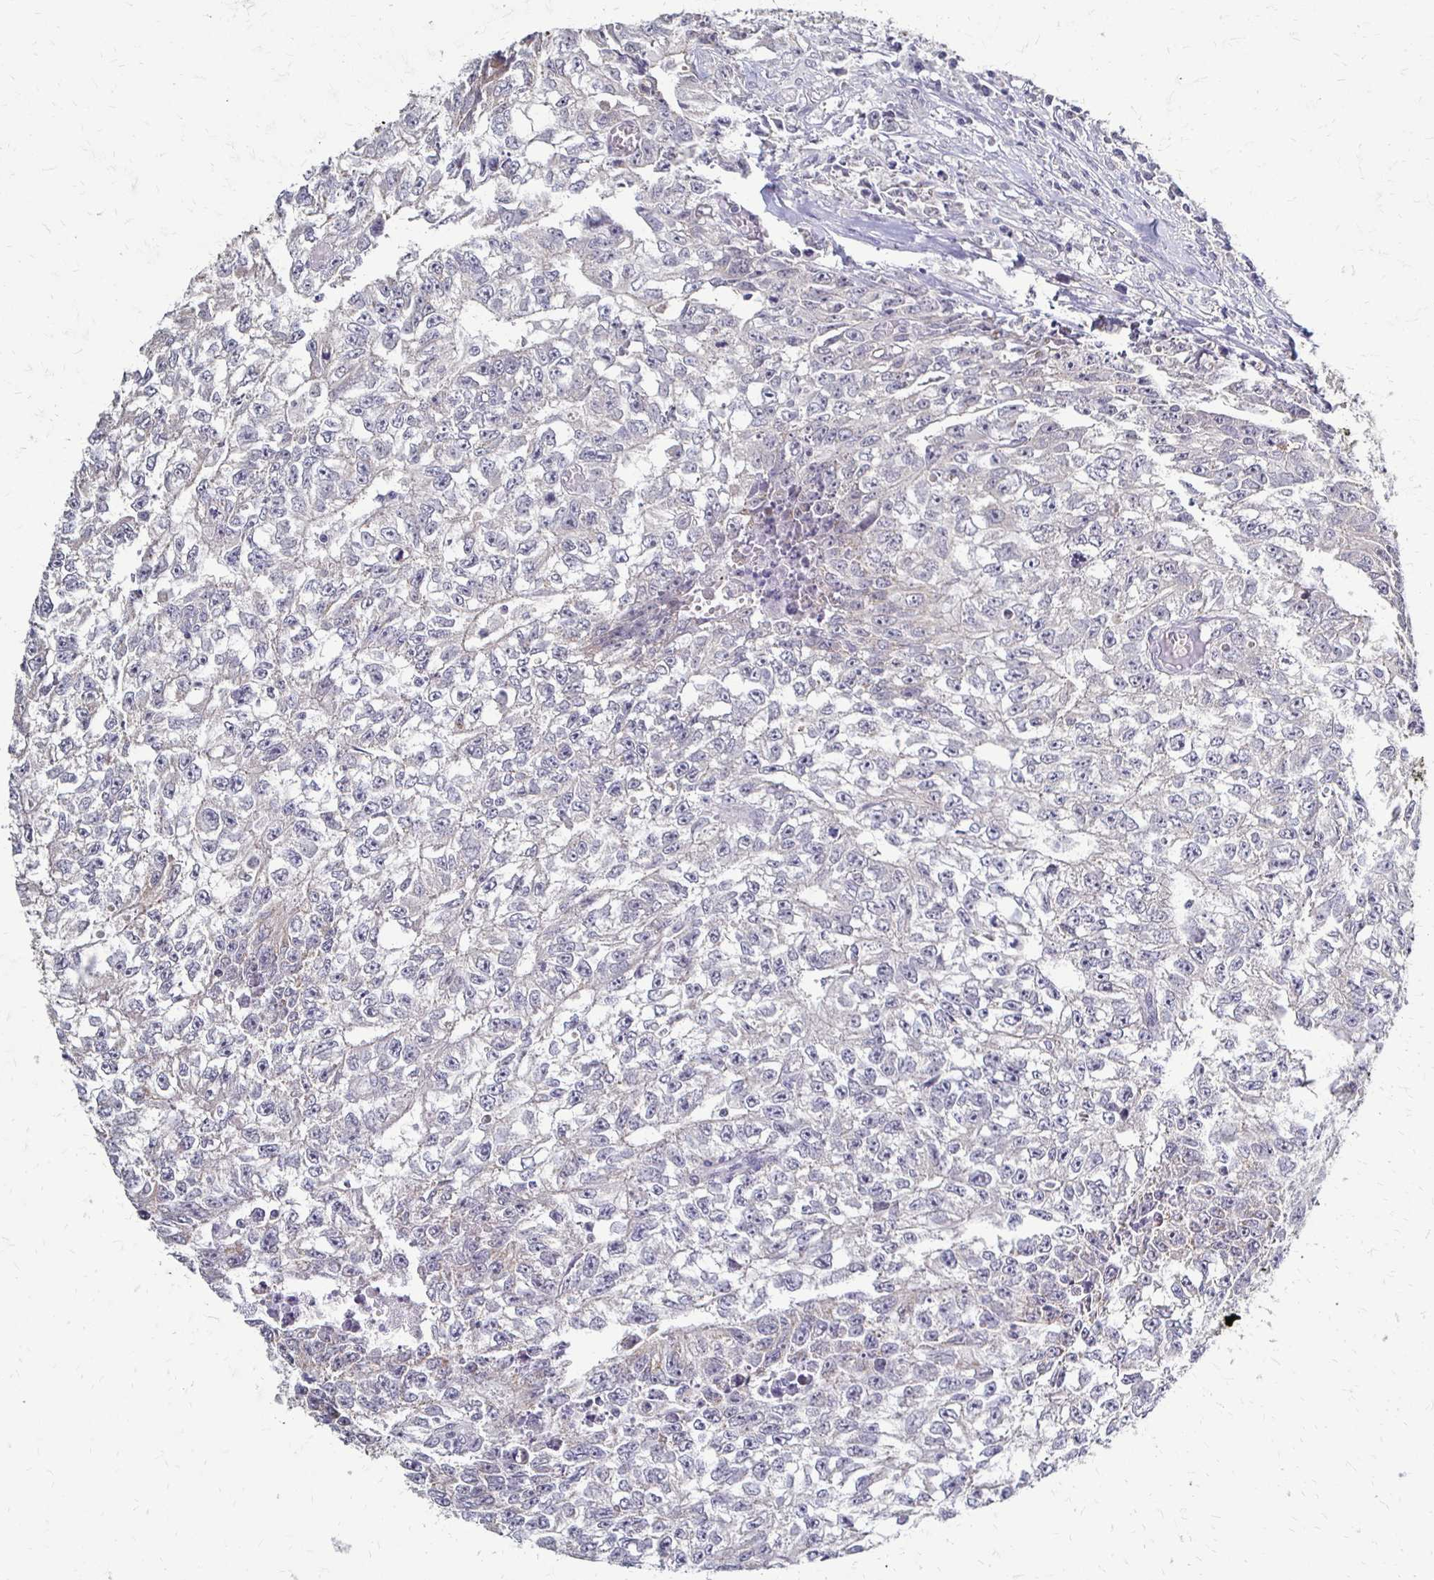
{"staining": {"intensity": "negative", "quantity": "none", "location": "none"}, "tissue": "testis cancer", "cell_type": "Tumor cells", "image_type": "cancer", "snomed": [{"axis": "morphology", "description": "Carcinoma, Embryonal, NOS"}, {"axis": "morphology", "description": "Teratoma, malignant, NOS"}, {"axis": "topography", "description": "Testis"}], "caption": "Human testis cancer (embryonal carcinoma) stained for a protein using immunohistochemistry (IHC) shows no expression in tumor cells.", "gene": "SLC9A9", "patient": {"sex": "male", "age": 24}}